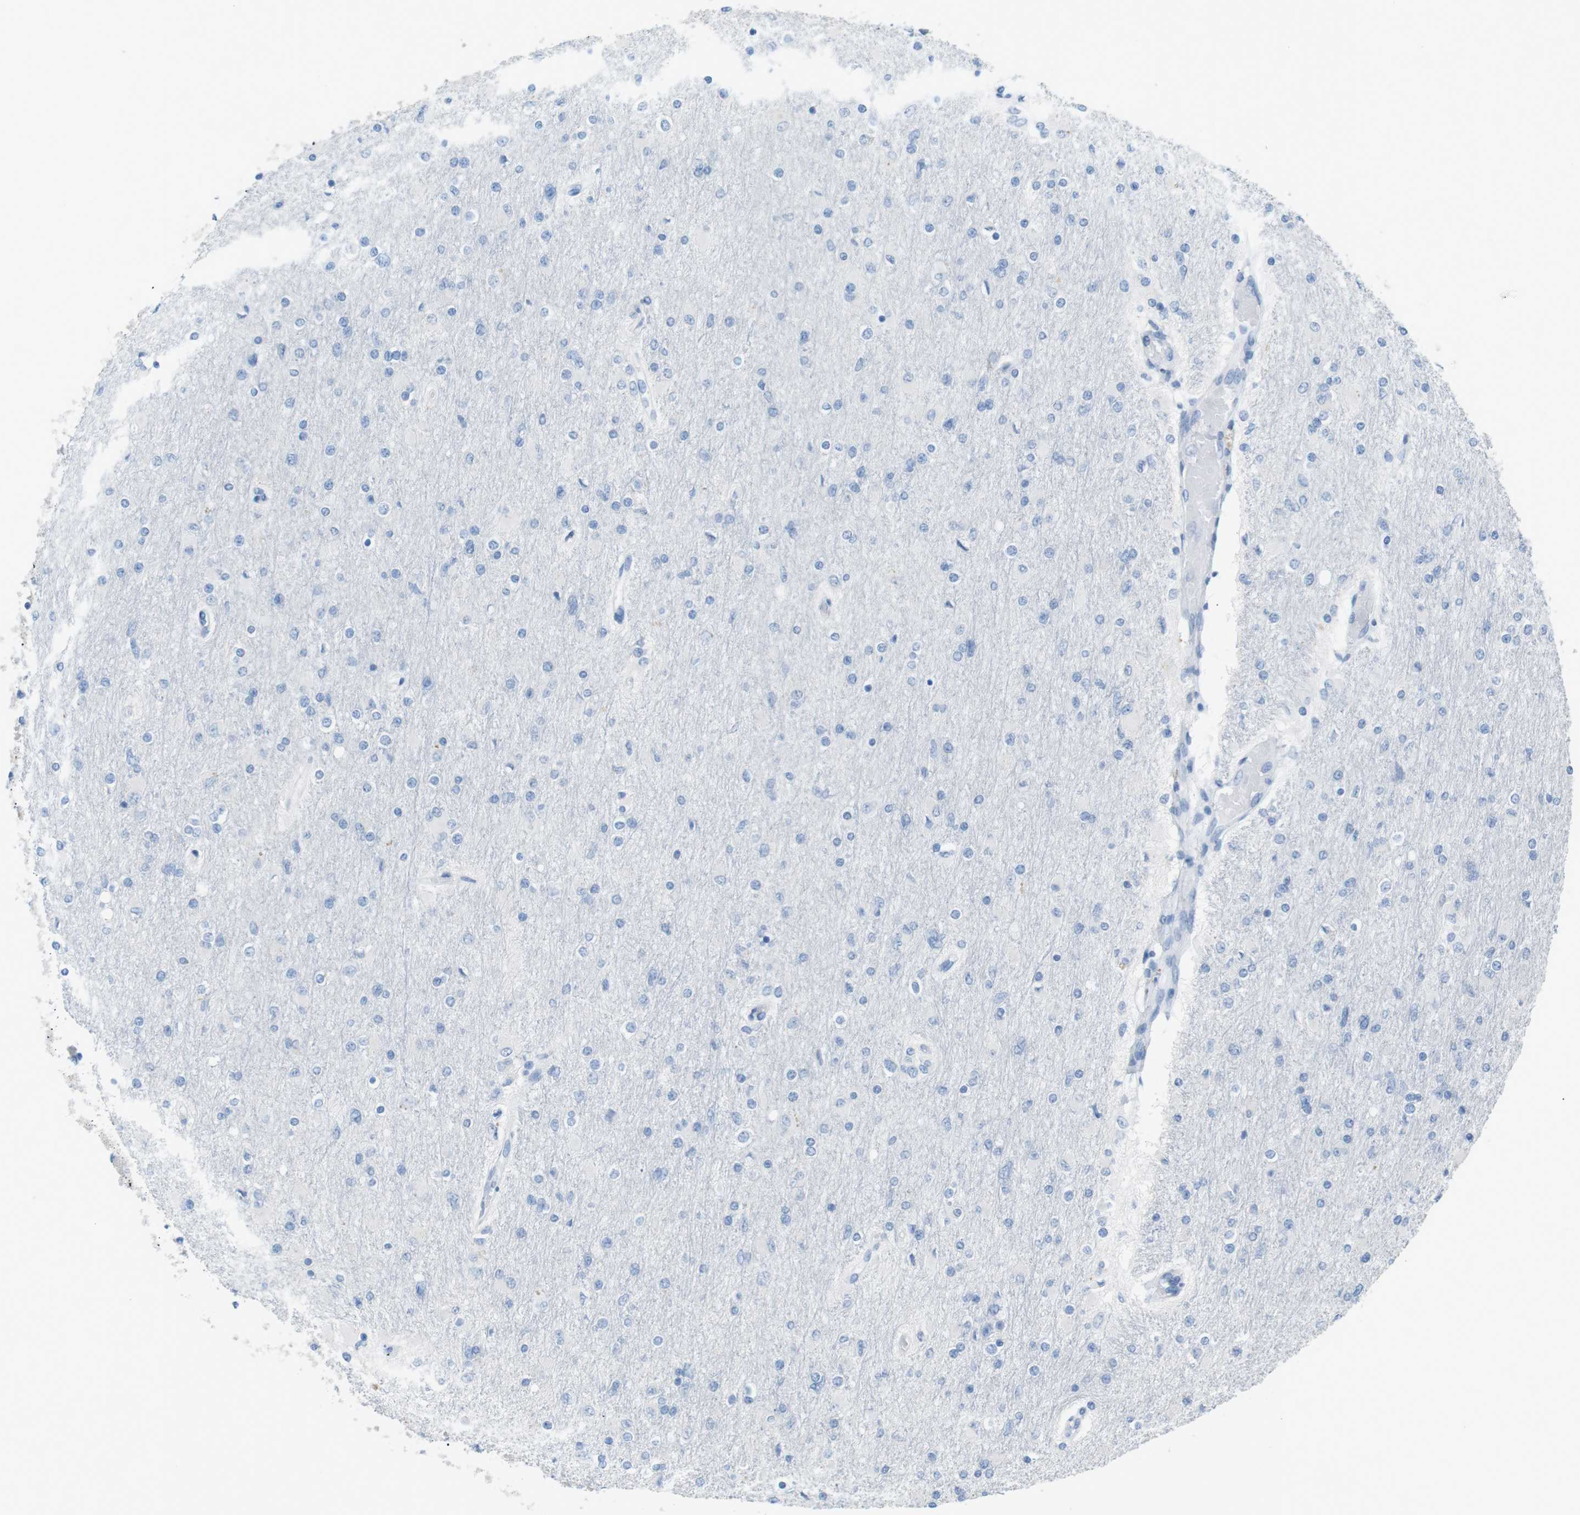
{"staining": {"intensity": "negative", "quantity": "none", "location": "none"}, "tissue": "glioma", "cell_type": "Tumor cells", "image_type": "cancer", "snomed": [{"axis": "morphology", "description": "Glioma, malignant, High grade"}, {"axis": "topography", "description": "Cerebral cortex"}], "caption": "Protein analysis of glioma reveals no significant staining in tumor cells. (DAB immunohistochemistry (IHC) with hematoxylin counter stain).", "gene": "SALL4", "patient": {"sex": "female", "age": 36}}